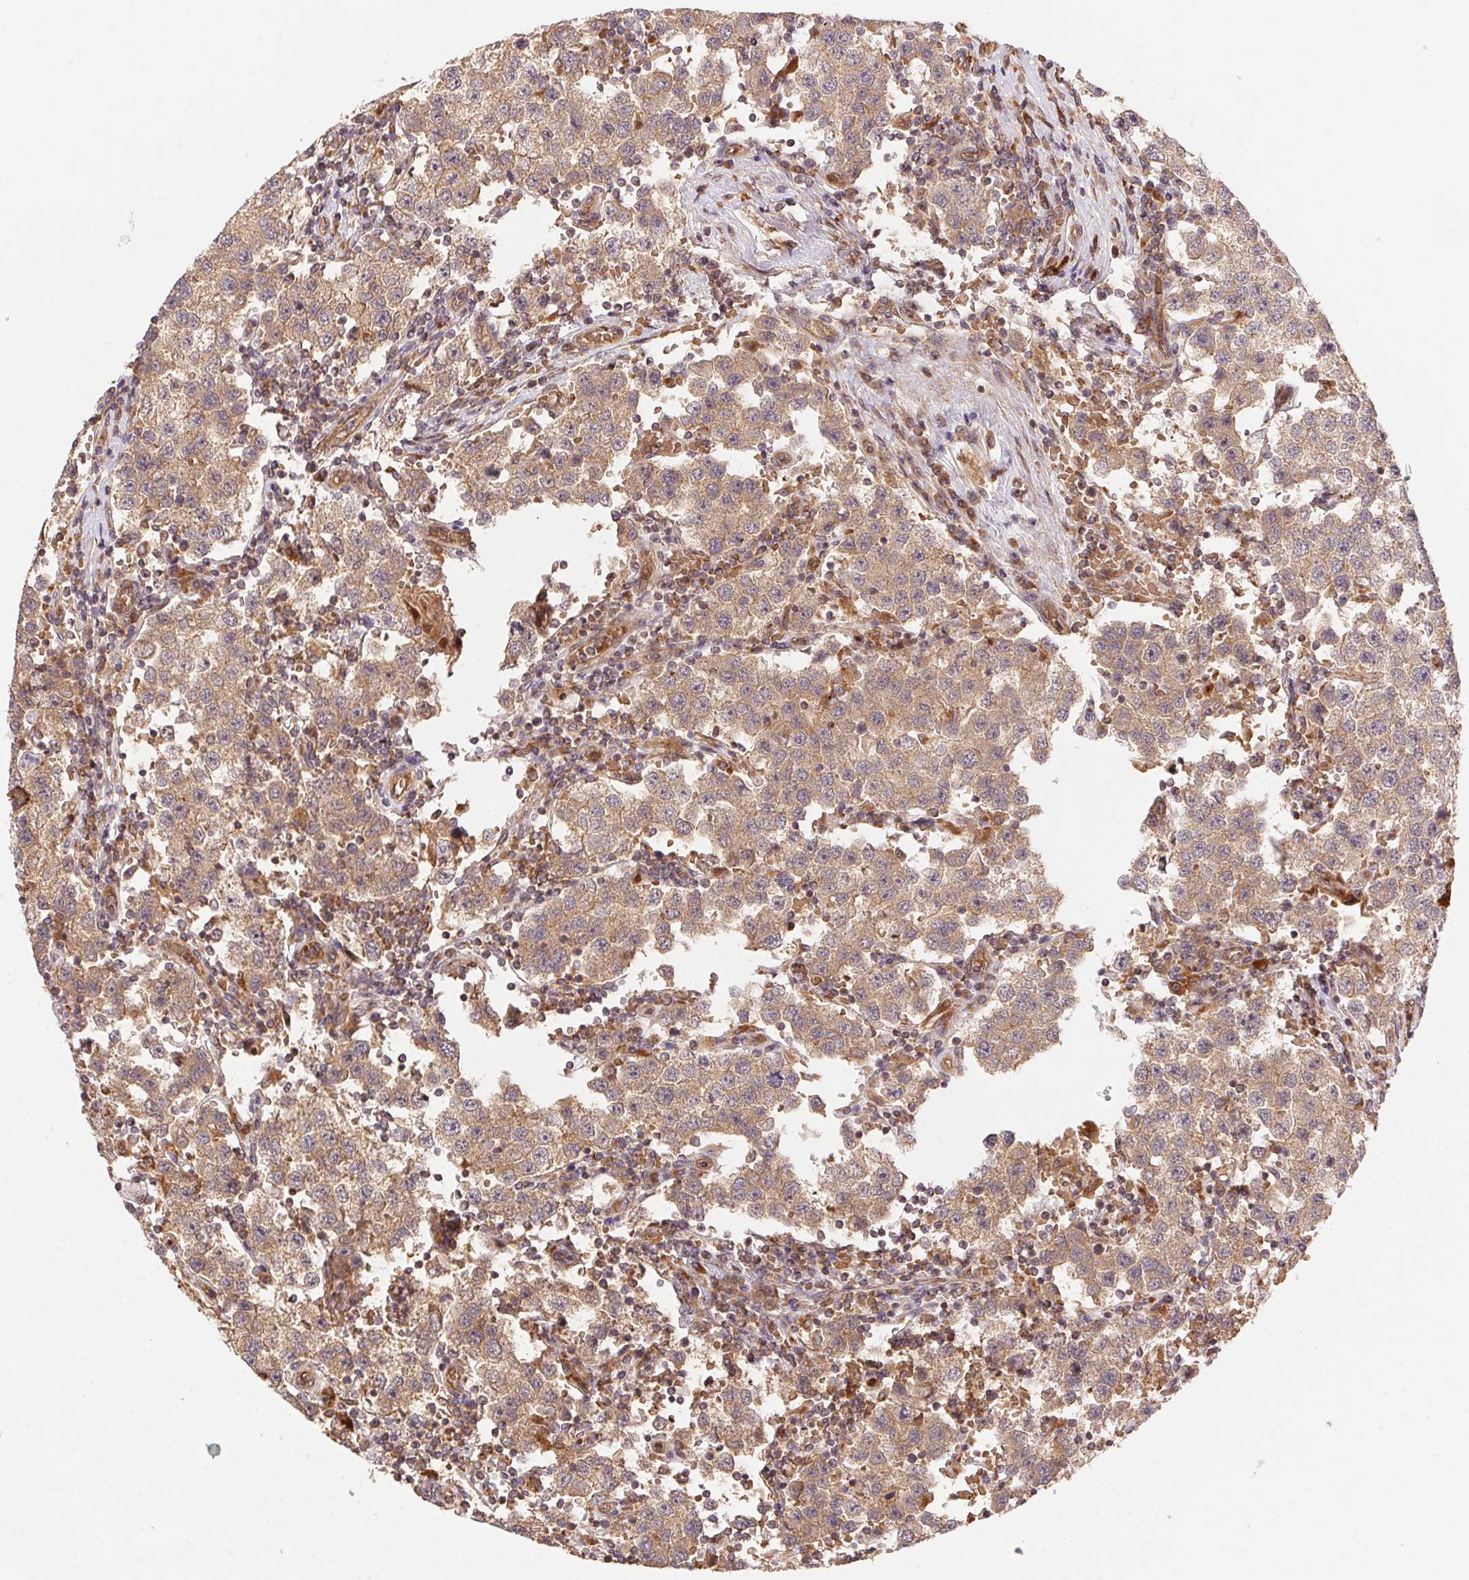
{"staining": {"intensity": "weak", "quantity": "25%-75%", "location": "cytoplasmic/membranous"}, "tissue": "testis cancer", "cell_type": "Tumor cells", "image_type": "cancer", "snomed": [{"axis": "morphology", "description": "Seminoma, NOS"}, {"axis": "topography", "description": "Testis"}], "caption": "Immunohistochemistry (IHC) image of testis cancer (seminoma) stained for a protein (brown), which reveals low levels of weak cytoplasmic/membranous expression in approximately 25%-75% of tumor cells.", "gene": "USE1", "patient": {"sex": "male", "age": 37}}